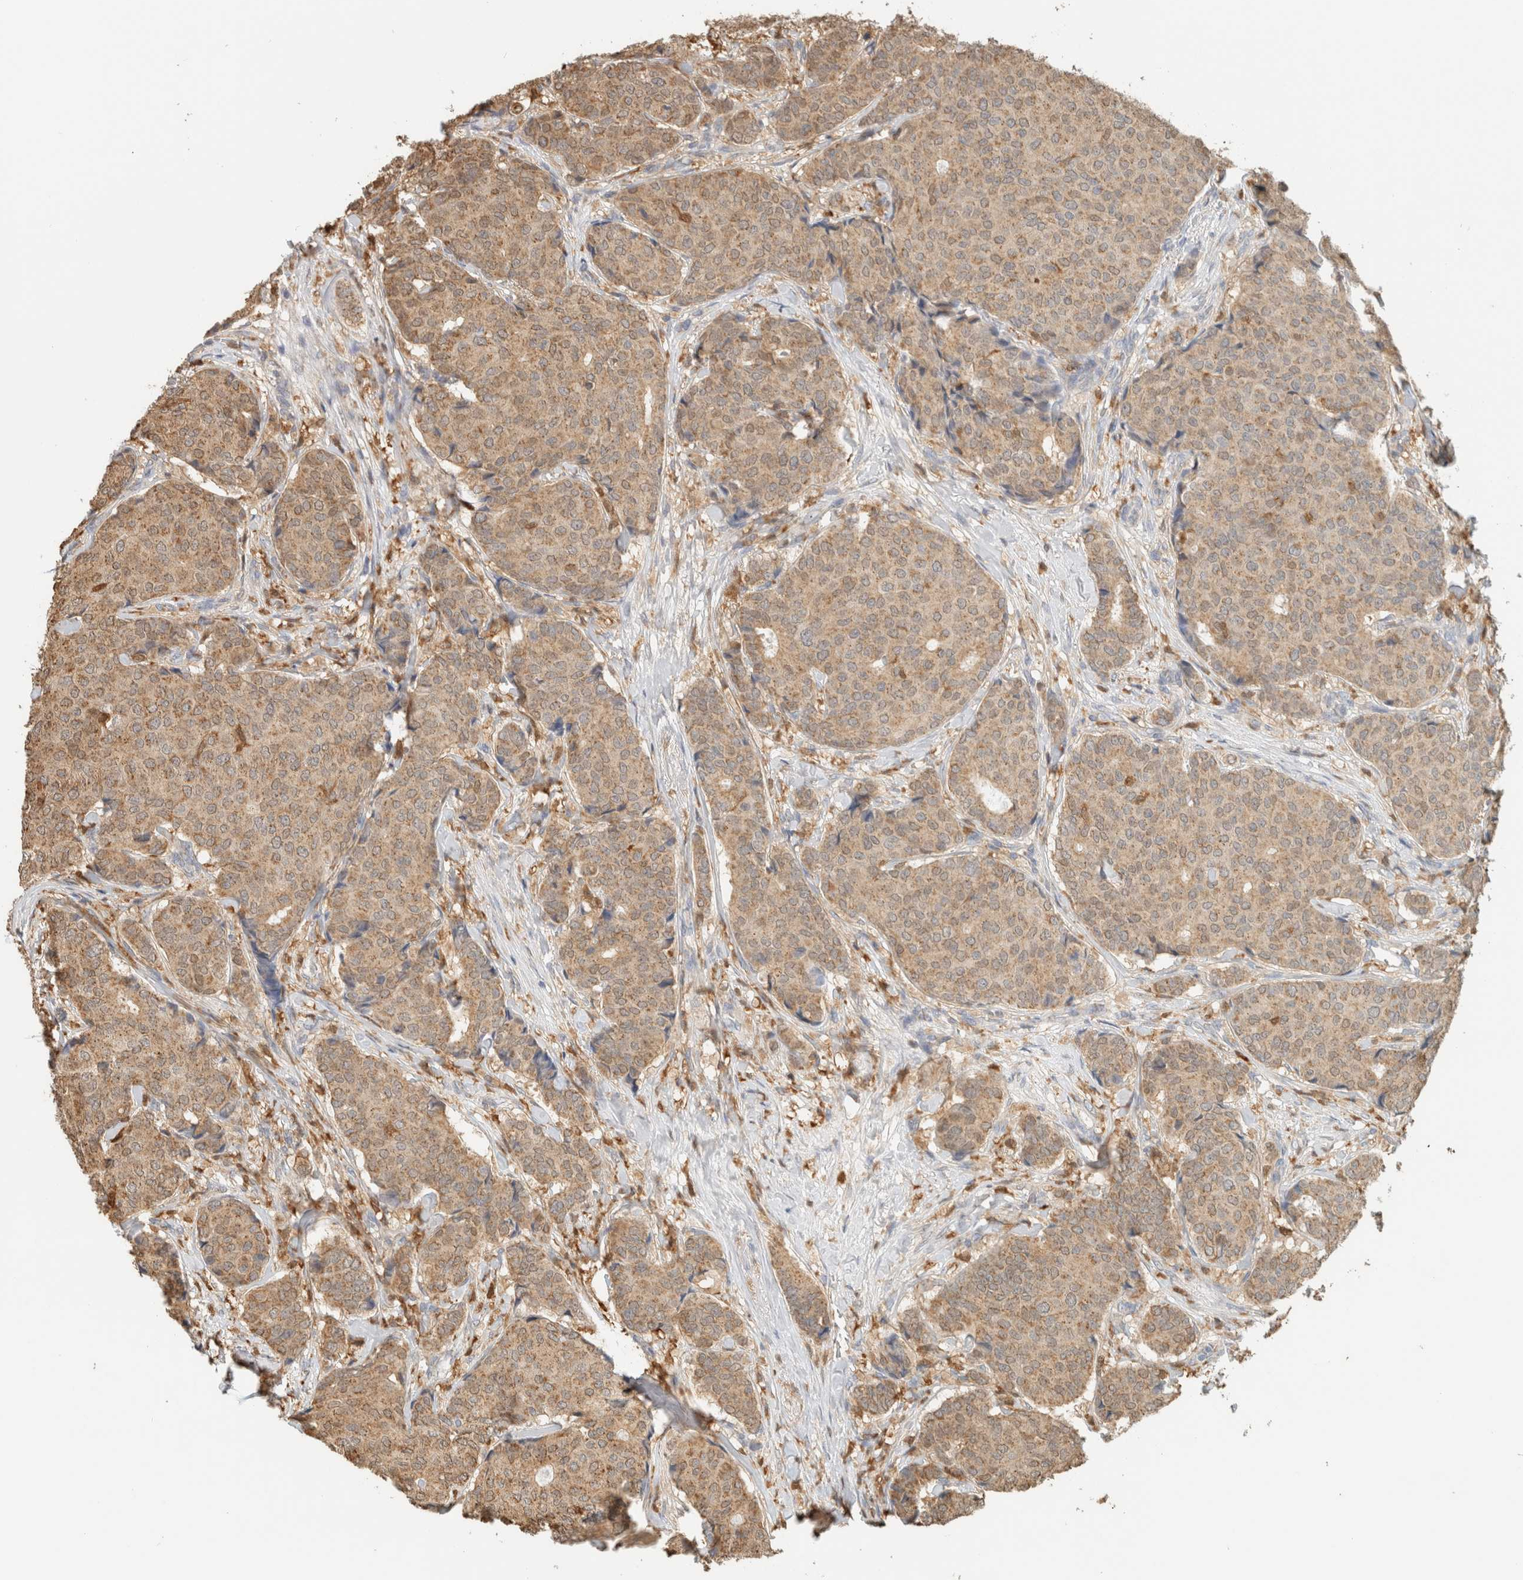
{"staining": {"intensity": "weak", "quantity": ">75%", "location": "cytoplasmic/membranous"}, "tissue": "breast cancer", "cell_type": "Tumor cells", "image_type": "cancer", "snomed": [{"axis": "morphology", "description": "Duct carcinoma"}, {"axis": "topography", "description": "Breast"}], "caption": "The image exhibits a brown stain indicating the presence of a protein in the cytoplasmic/membranous of tumor cells in breast cancer.", "gene": "CAPG", "patient": {"sex": "female", "age": 75}}